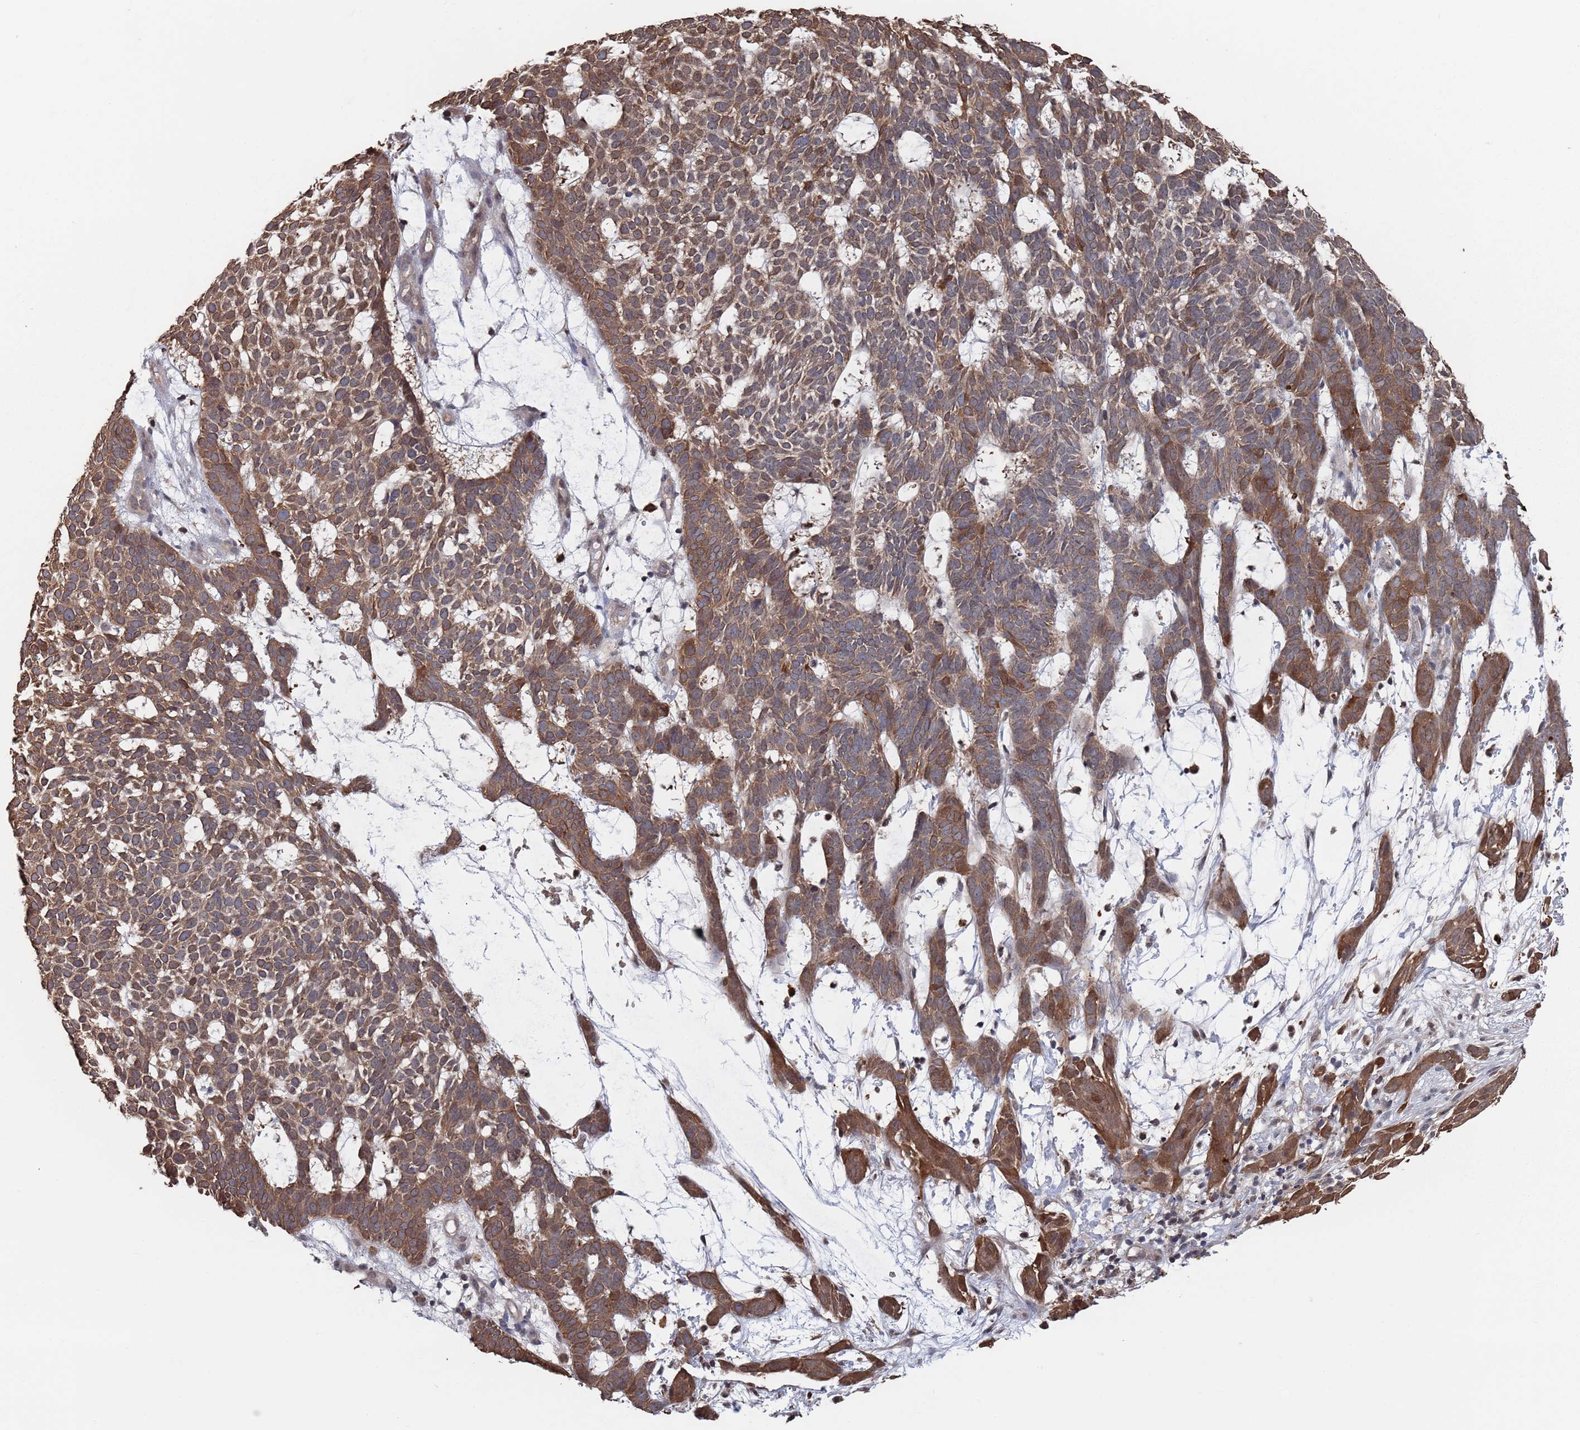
{"staining": {"intensity": "moderate", "quantity": ">75%", "location": "cytoplasmic/membranous"}, "tissue": "skin cancer", "cell_type": "Tumor cells", "image_type": "cancer", "snomed": [{"axis": "morphology", "description": "Basal cell carcinoma"}, {"axis": "topography", "description": "Skin"}], "caption": "Brown immunohistochemical staining in basal cell carcinoma (skin) shows moderate cytoplasmic/membranous expression in approximately >75% of tumor cells. The staining was performed using DAB, with brown indicating positive protein expression. Nuclei are stained blue with hematoxylin.", "gene": "DGKD", "patient": {"sex": "female", "age": 78}}